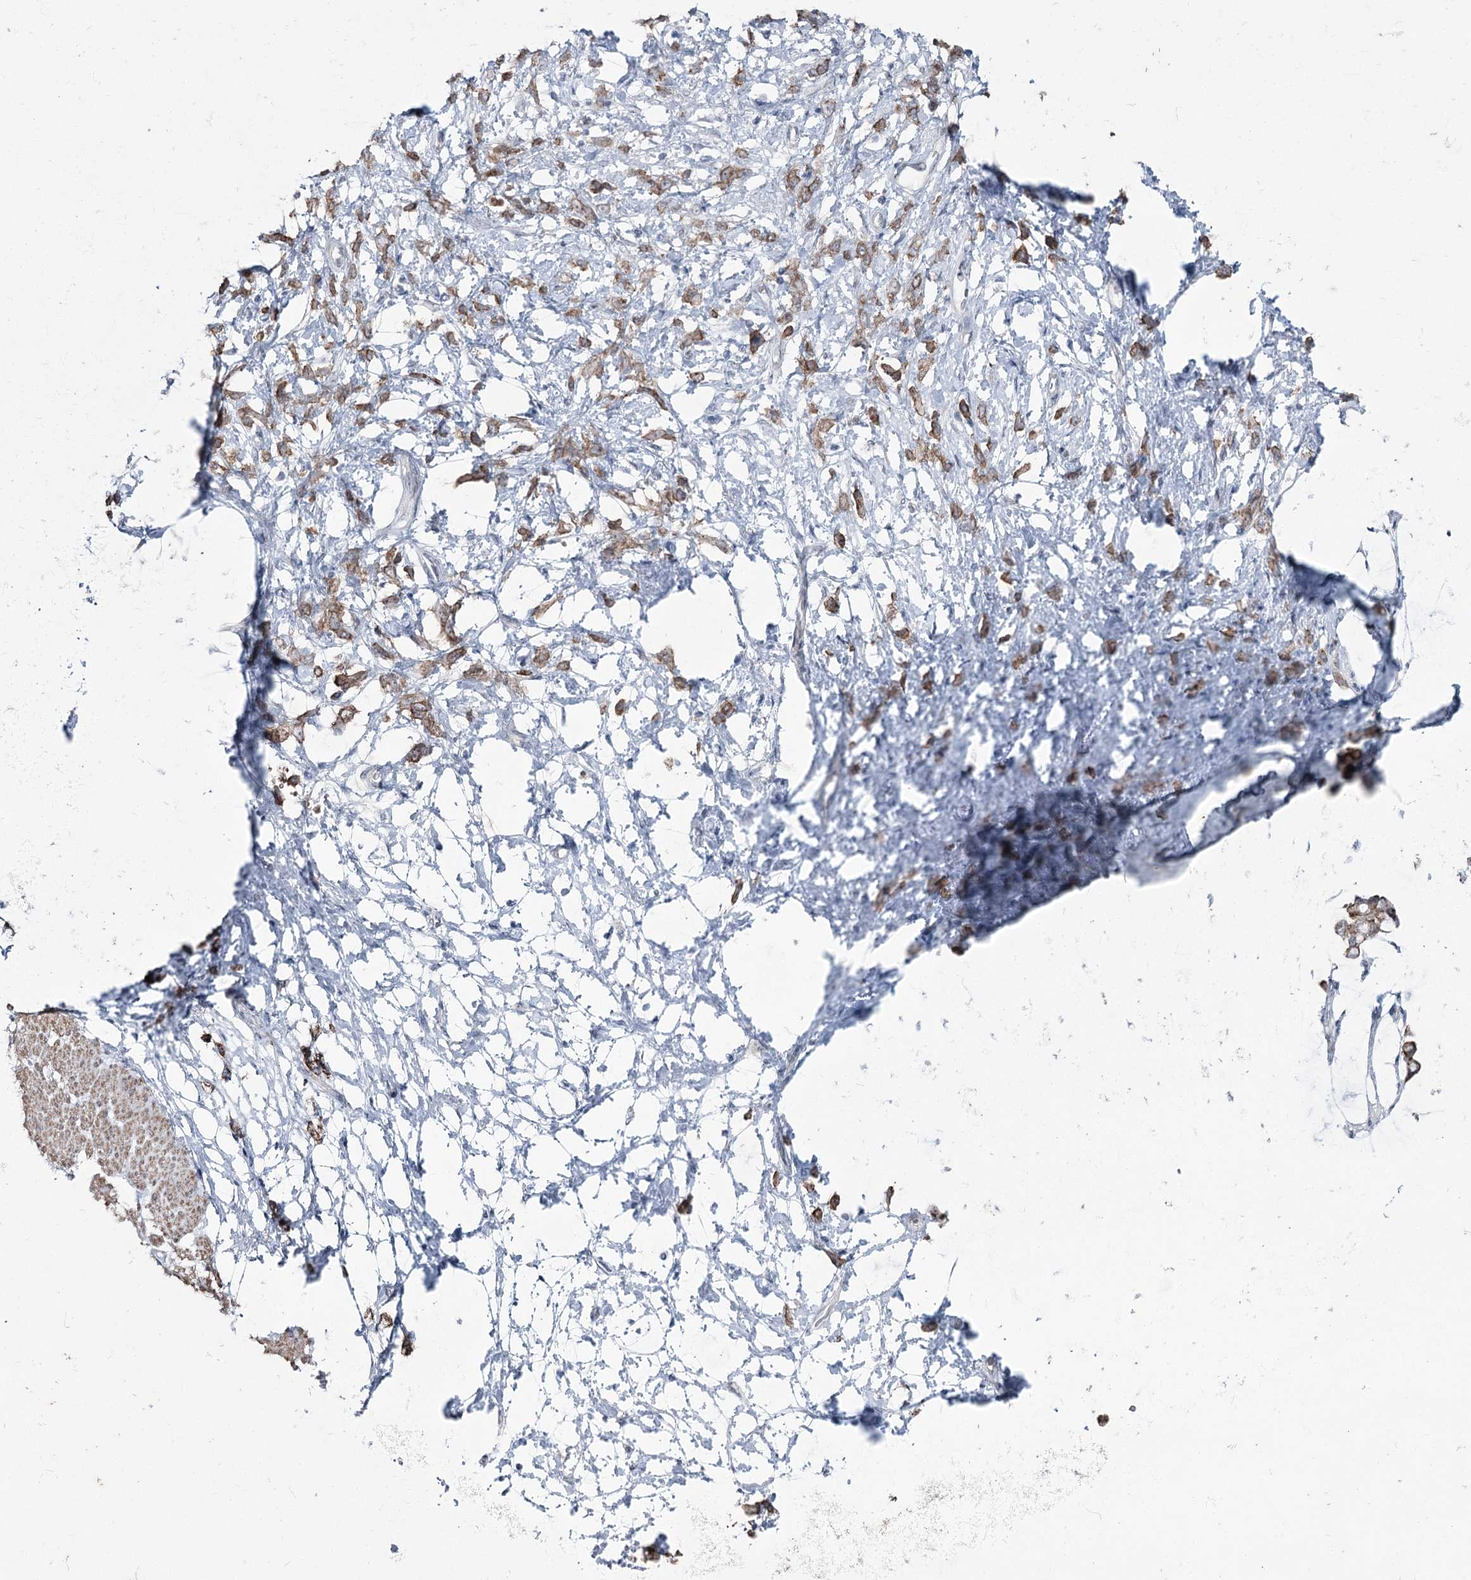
{"staining": {"intensity": "strong", "quantity": ">75%", "location": "cytoplasmic/membranous"}, "tissue": "stomach cancer", "cell_type": "Tumor cells", "image_type": "cancer", "snomed": [{"axis": "morphology", "description": "Adenocarcinoma, NOS"}, {"axis": "topography", "description": "Stomach"}], "caption": "Immunohistochemical staining of human adenocarcinoma (stomach) demonstrates high levels of strong cytoplasmic/membranous expression in approximately >75% of tumor cells.", "gene": "FAM120B", "patient": {"sex": "female", "age": 60}}